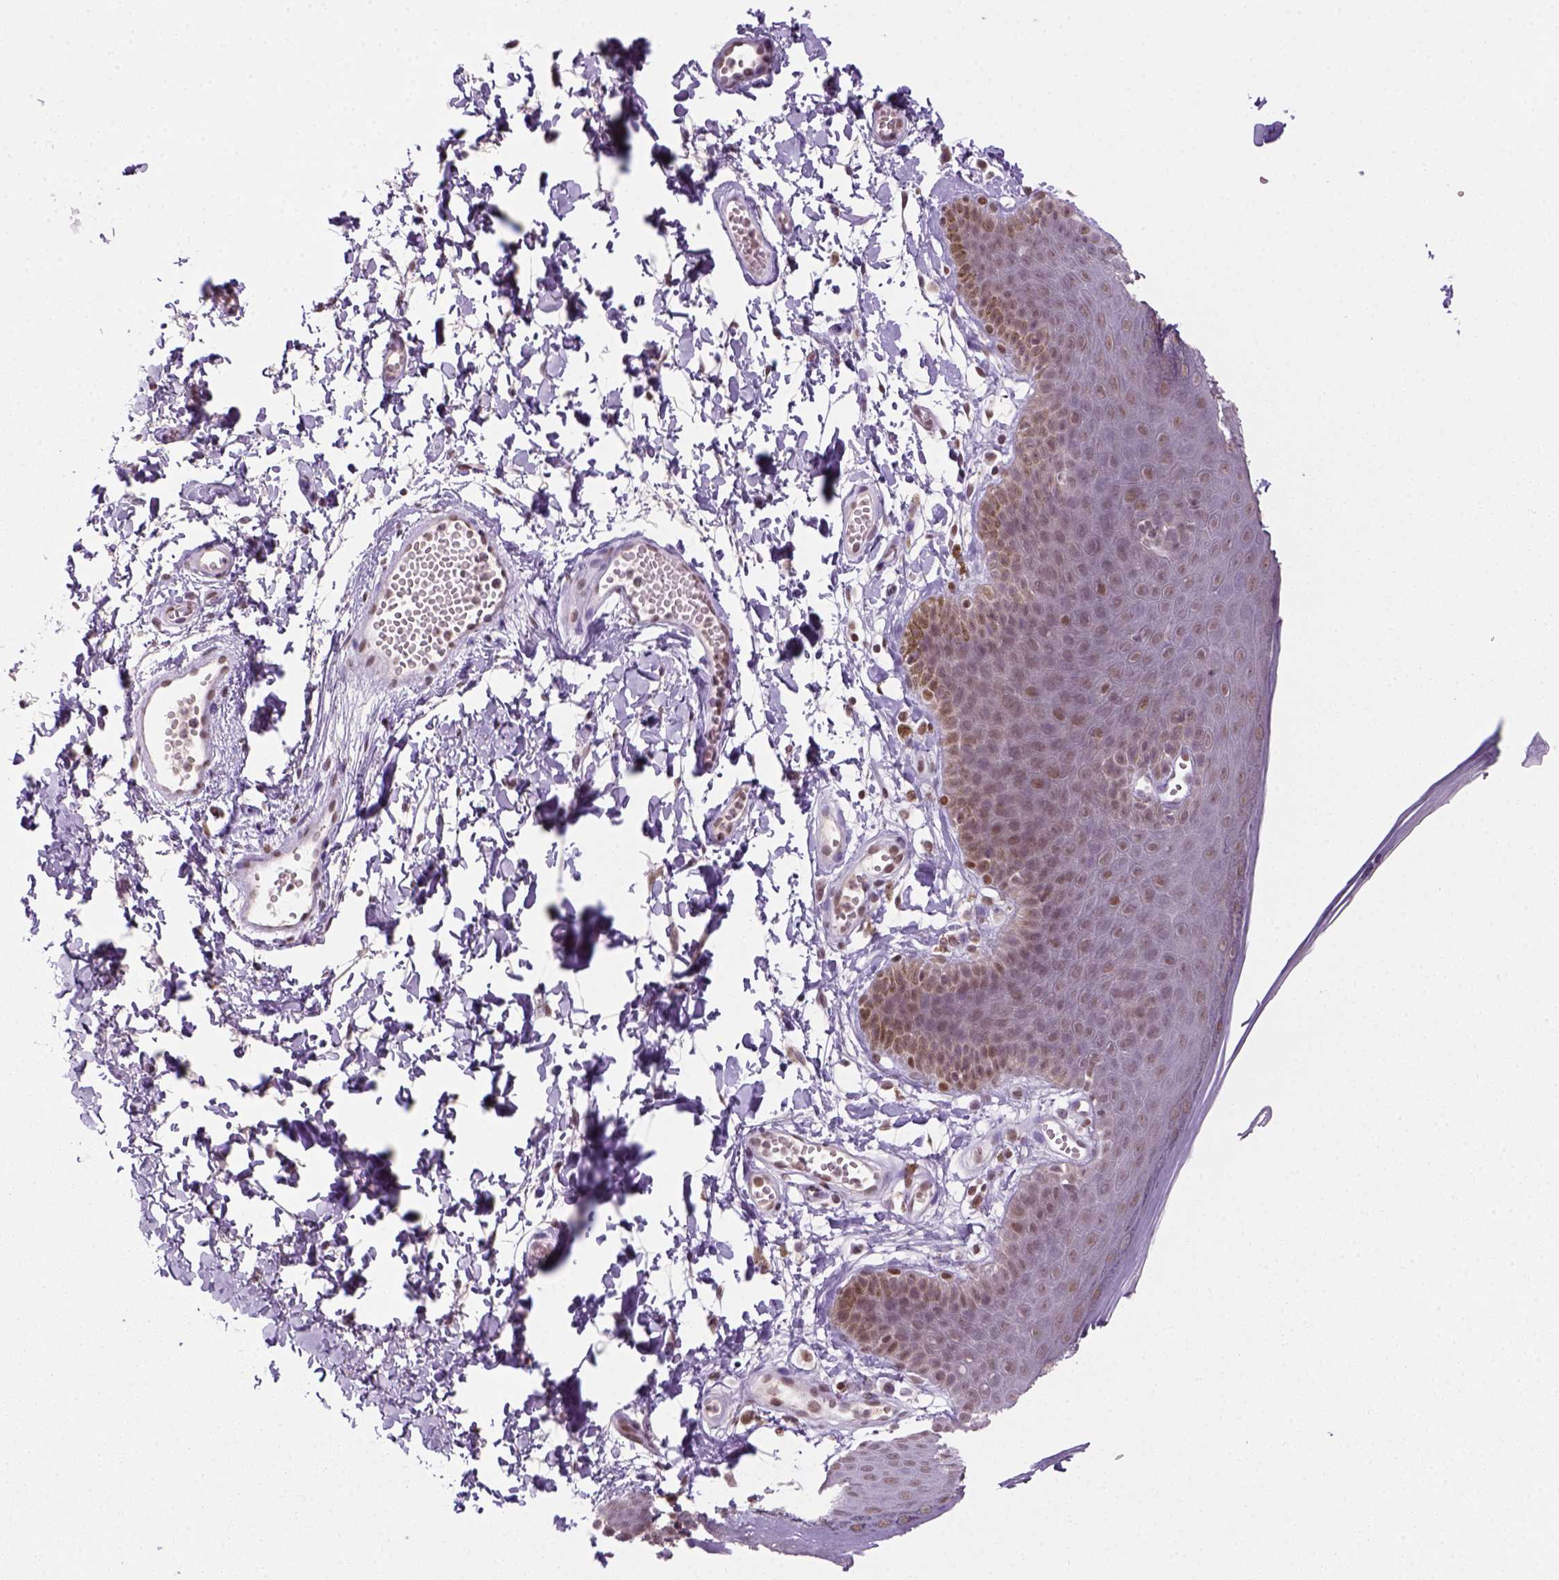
{"staining": {"intensity": "weak", "quantity": ">75%", "location": "nuclear"}, "tissue": "skin", "cell_type": "Epidermal cells", "image_type": "normal", "snomed": [{"axis": "morphology", "description": "Normal tissue, NOS"}, {"axis": "topography", "description": "Anal"}], "caption": "Protein staining by immunohistochemistry displays weak nuclear positivity in about >75% of epidermal cells in normal skin.", "gene": "GOT1", "patient": {"sex": "male", "age": 53}}